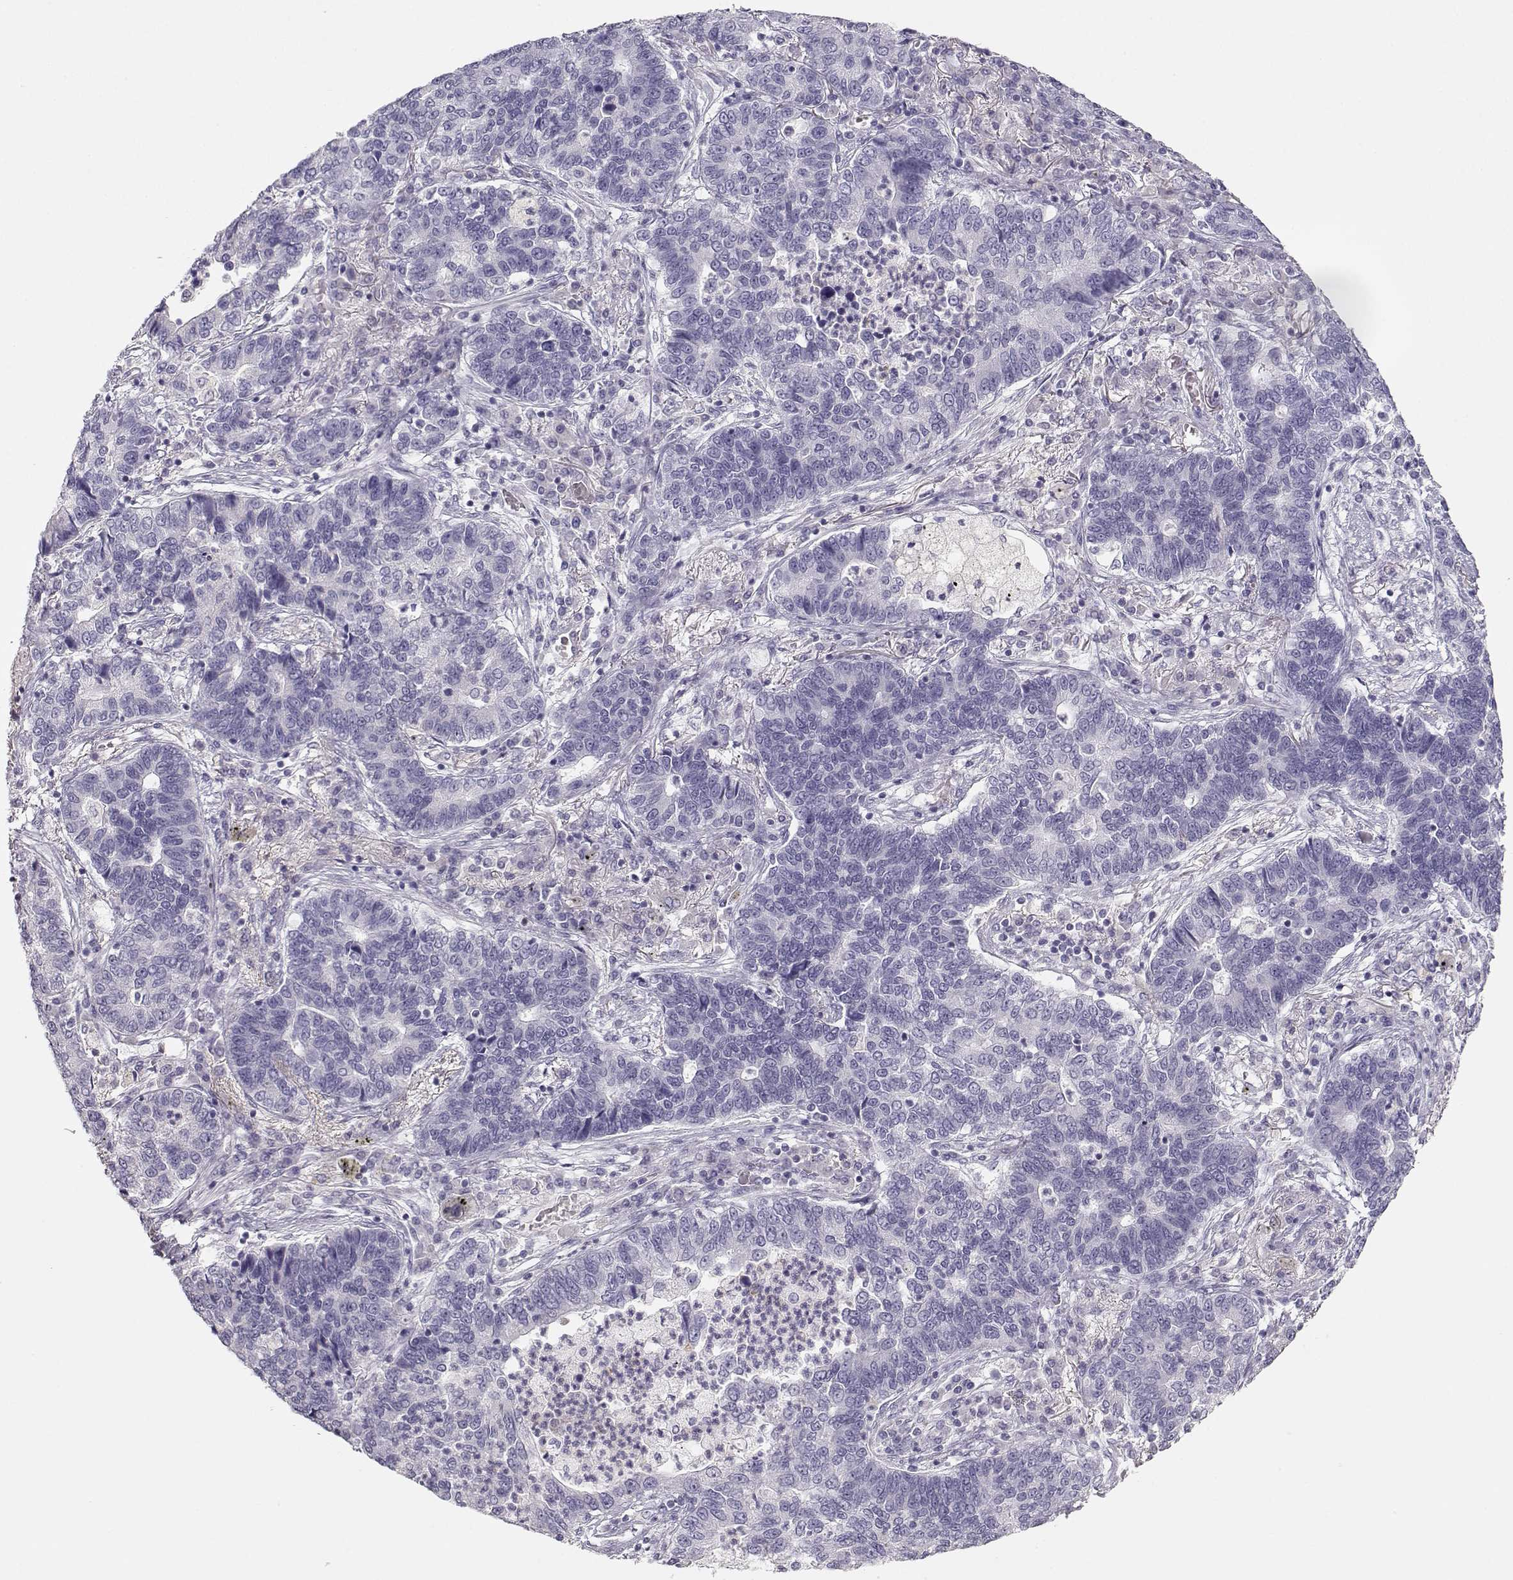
{"staining": {"intensity": "negative", "quantity": "none", "location": "none"}, "tissue": "lung cancer", "cell_type": "Tumor cells", "image_type": "cancer", "snomed": [{"axis": "morphology", "description": "Adenocarcinoma, NOS"}, {"axis": "topography", "description": "Lung"}], "caption": "Immunohistochemistry (IHC) of human lung cancer (adenocarcinoma) reveals no positivity in tumor cells.", "gene": "LEPR", "patient": {"sex": "female", "age": 57}}